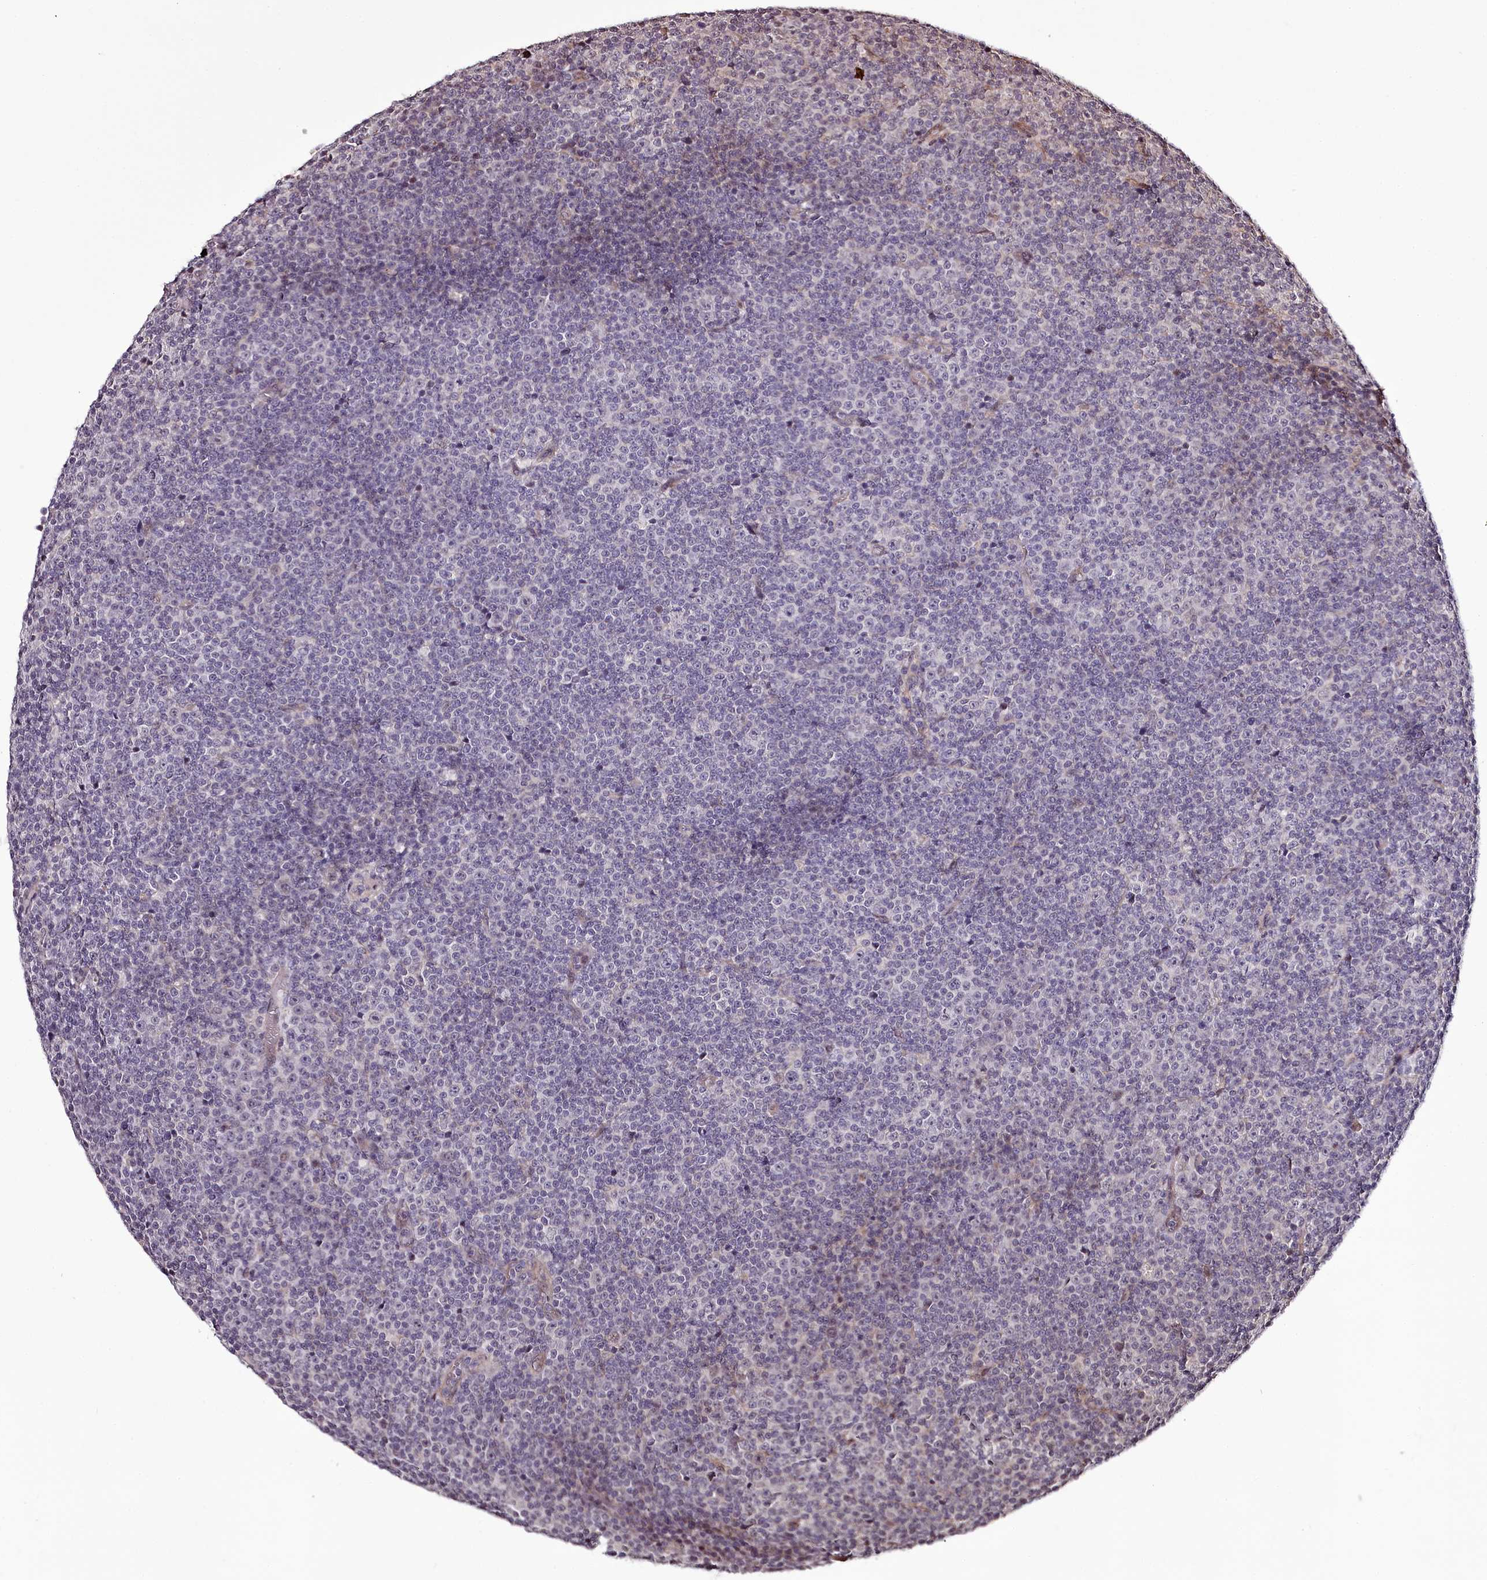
{"staining": {"intensity": "negative", "quantity": "none", "location": "none"}, "tissue": "lymphoma", "cell_type": "Tumor cells", "image_type": "cancer", "snomed": [{"axis": "morphology", "description": "Malignant lymphoma, non-Hodgkin's type, Low grade"}, {"axis": "topography", "description": "Lymph node"}], "caption": "Immunohistochemistry photomicrograph of neoplastic tissue: human lymphoma stained with DAB reveals no significant protein positivity in tumor cells. (Stains: DAB (3,3'-diaminobenzidine) IHC with hematoxylin counter stain, Microscopy: brightfield microscopy at high magnification).", "gene": "TTC33", "patient": {"sex": "female", "age": 67}}